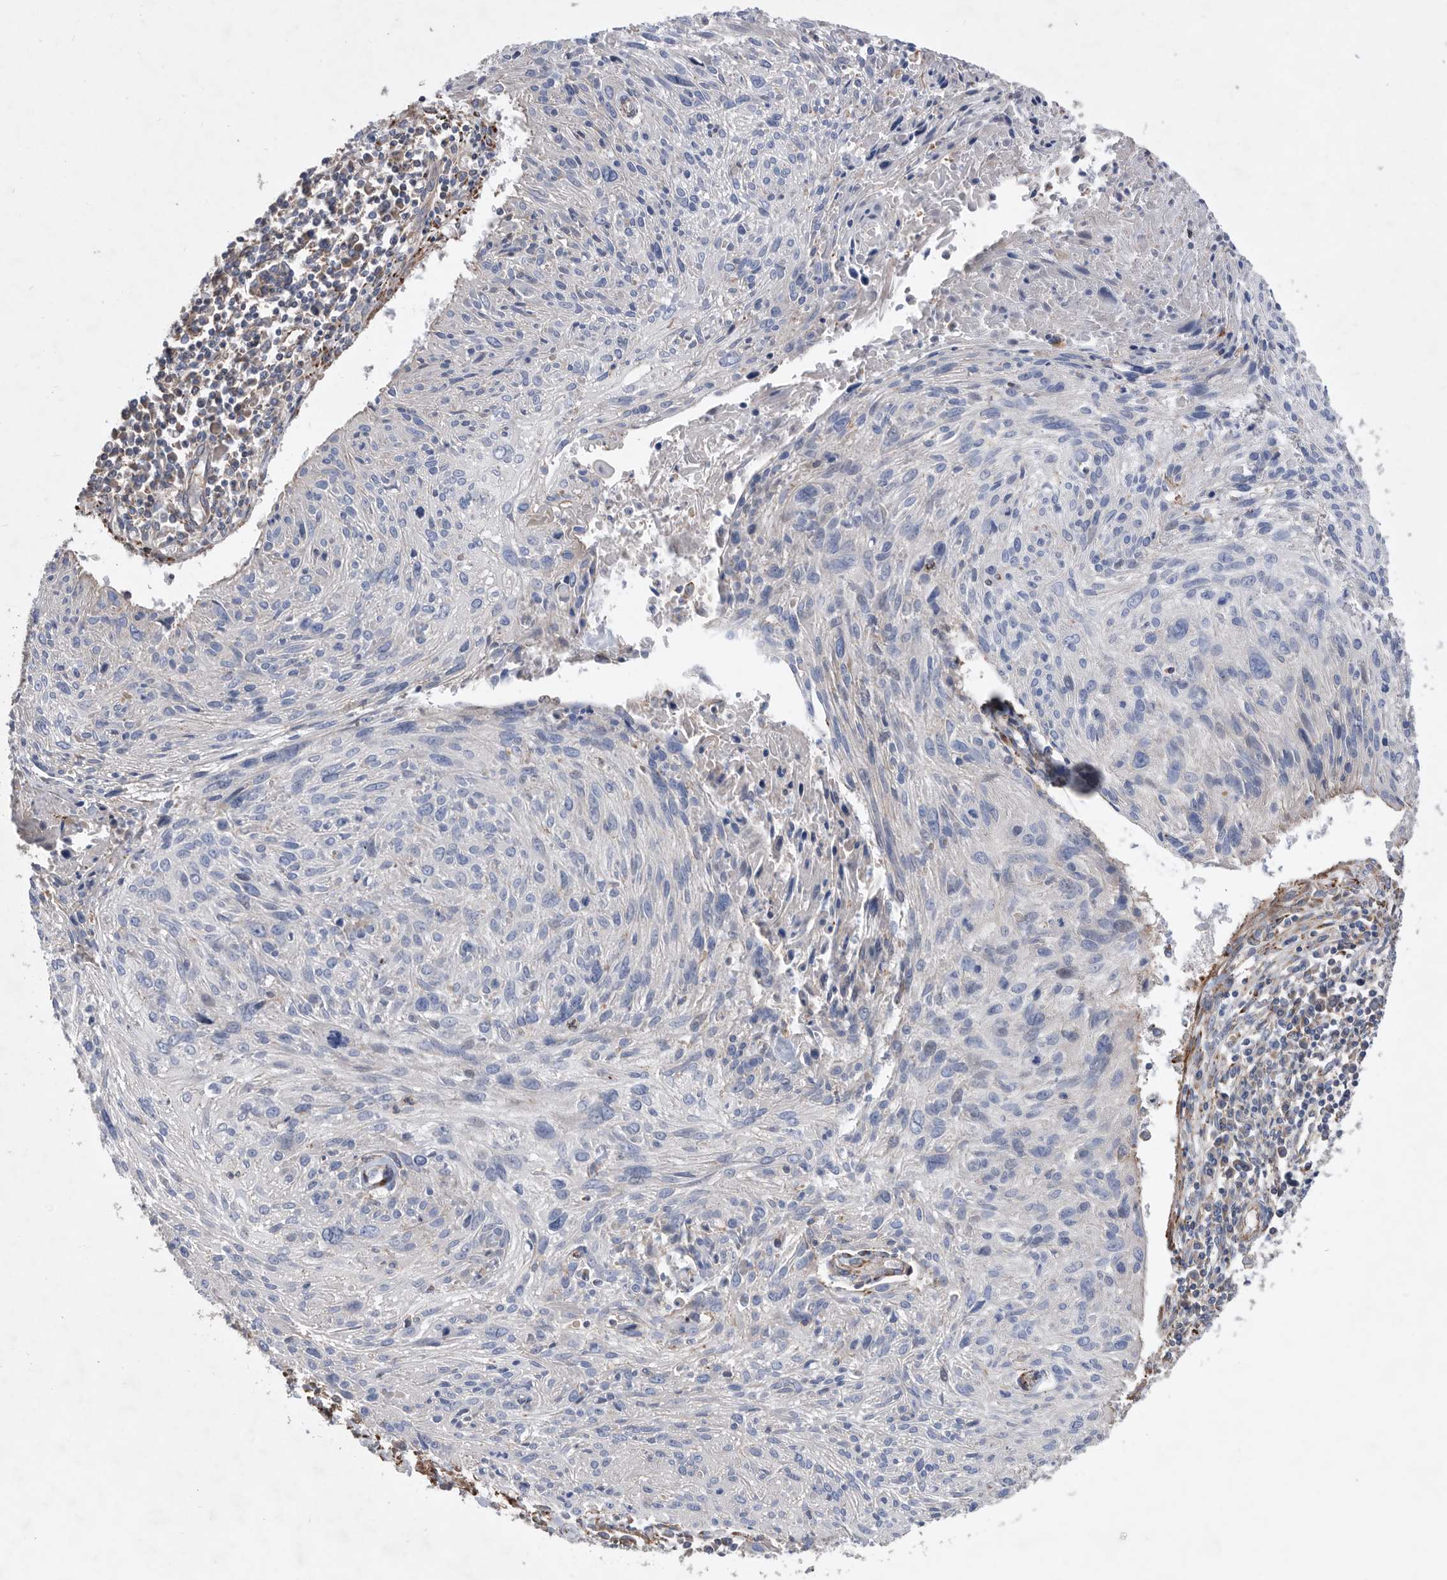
{"staining": {"intensity": "negative", "quantity": "none", "location": "none"}, "tissue": "cervical cancer", "cell_type": "Tumor cells", "image_type": "cancer", "snomed": [{"axis": "morphology", "description": "Squamous cell carcinoma, NOS"}, {"axis": "topography", "description": "Cervix"}], "caption": "High power microscopy histopathology image of an IHC image of cervical cancer (squamous cell carcinoma), revealing no significant staining in tumor cells.", "gene": "ATP13A3", "patient": {"sex": "female", "age": 51}}